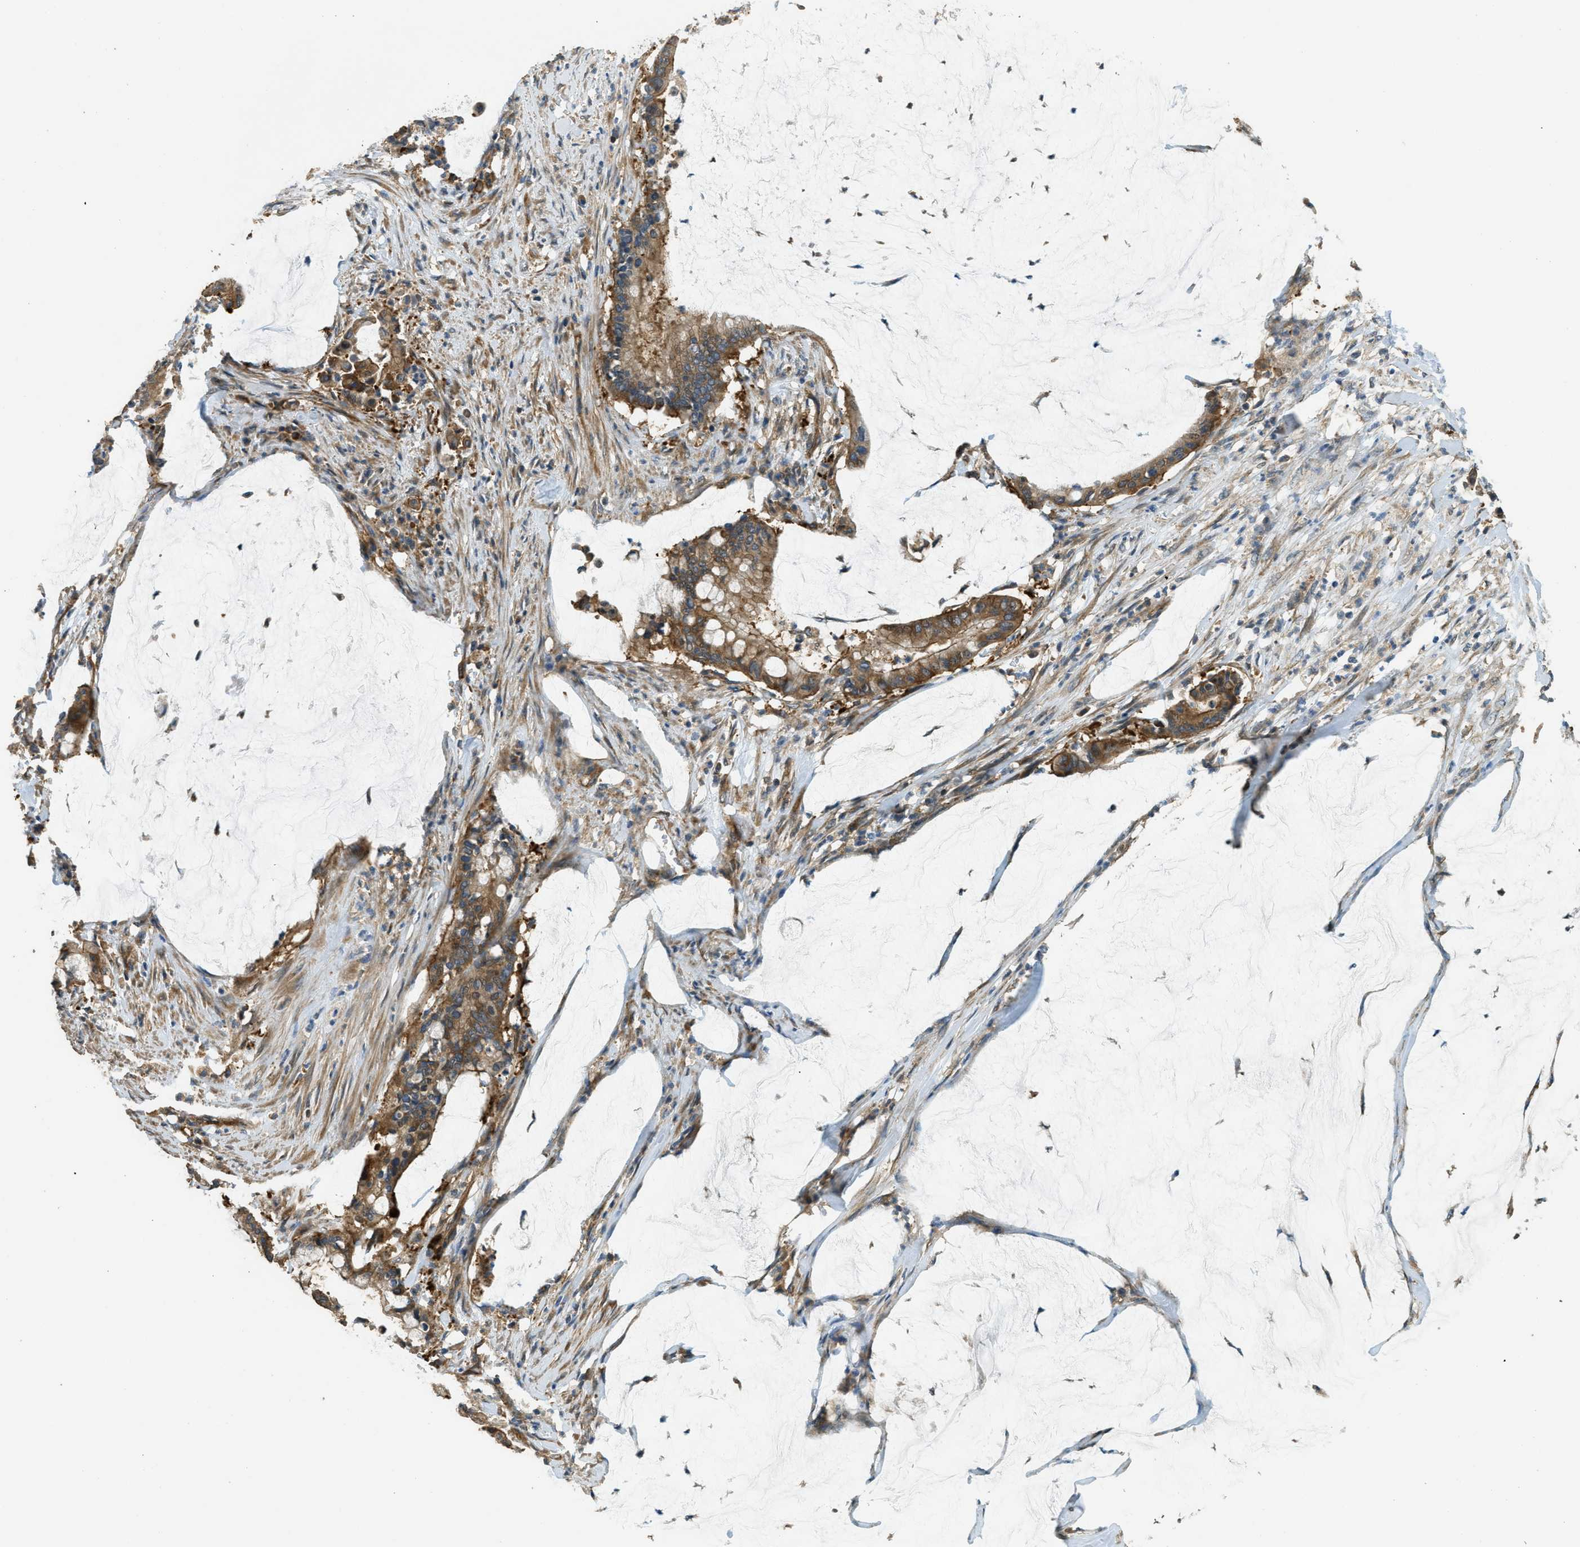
{"staining": {"intensity": "moderate", "quantity": ">75%", "location": "cytoplasmic/membranous"}, "tissue": "pancreatic cancer", "cell_type": "Tumor cells", "image_type": "cancer", "snomed": [{"axis": "morphology", "description": "Adenocarcinoma, NOS"}, {"axis": "topography", "description": "Pancreas"}], "caption": "Tumor cells exhibit medium levels of moderate cytoplasmic/membranous staining in about >75% of cells in pancreatic cancer (adenocarcinoma).", "gene": "MARS1", "patient": {"sex": "male", "age": 41}}